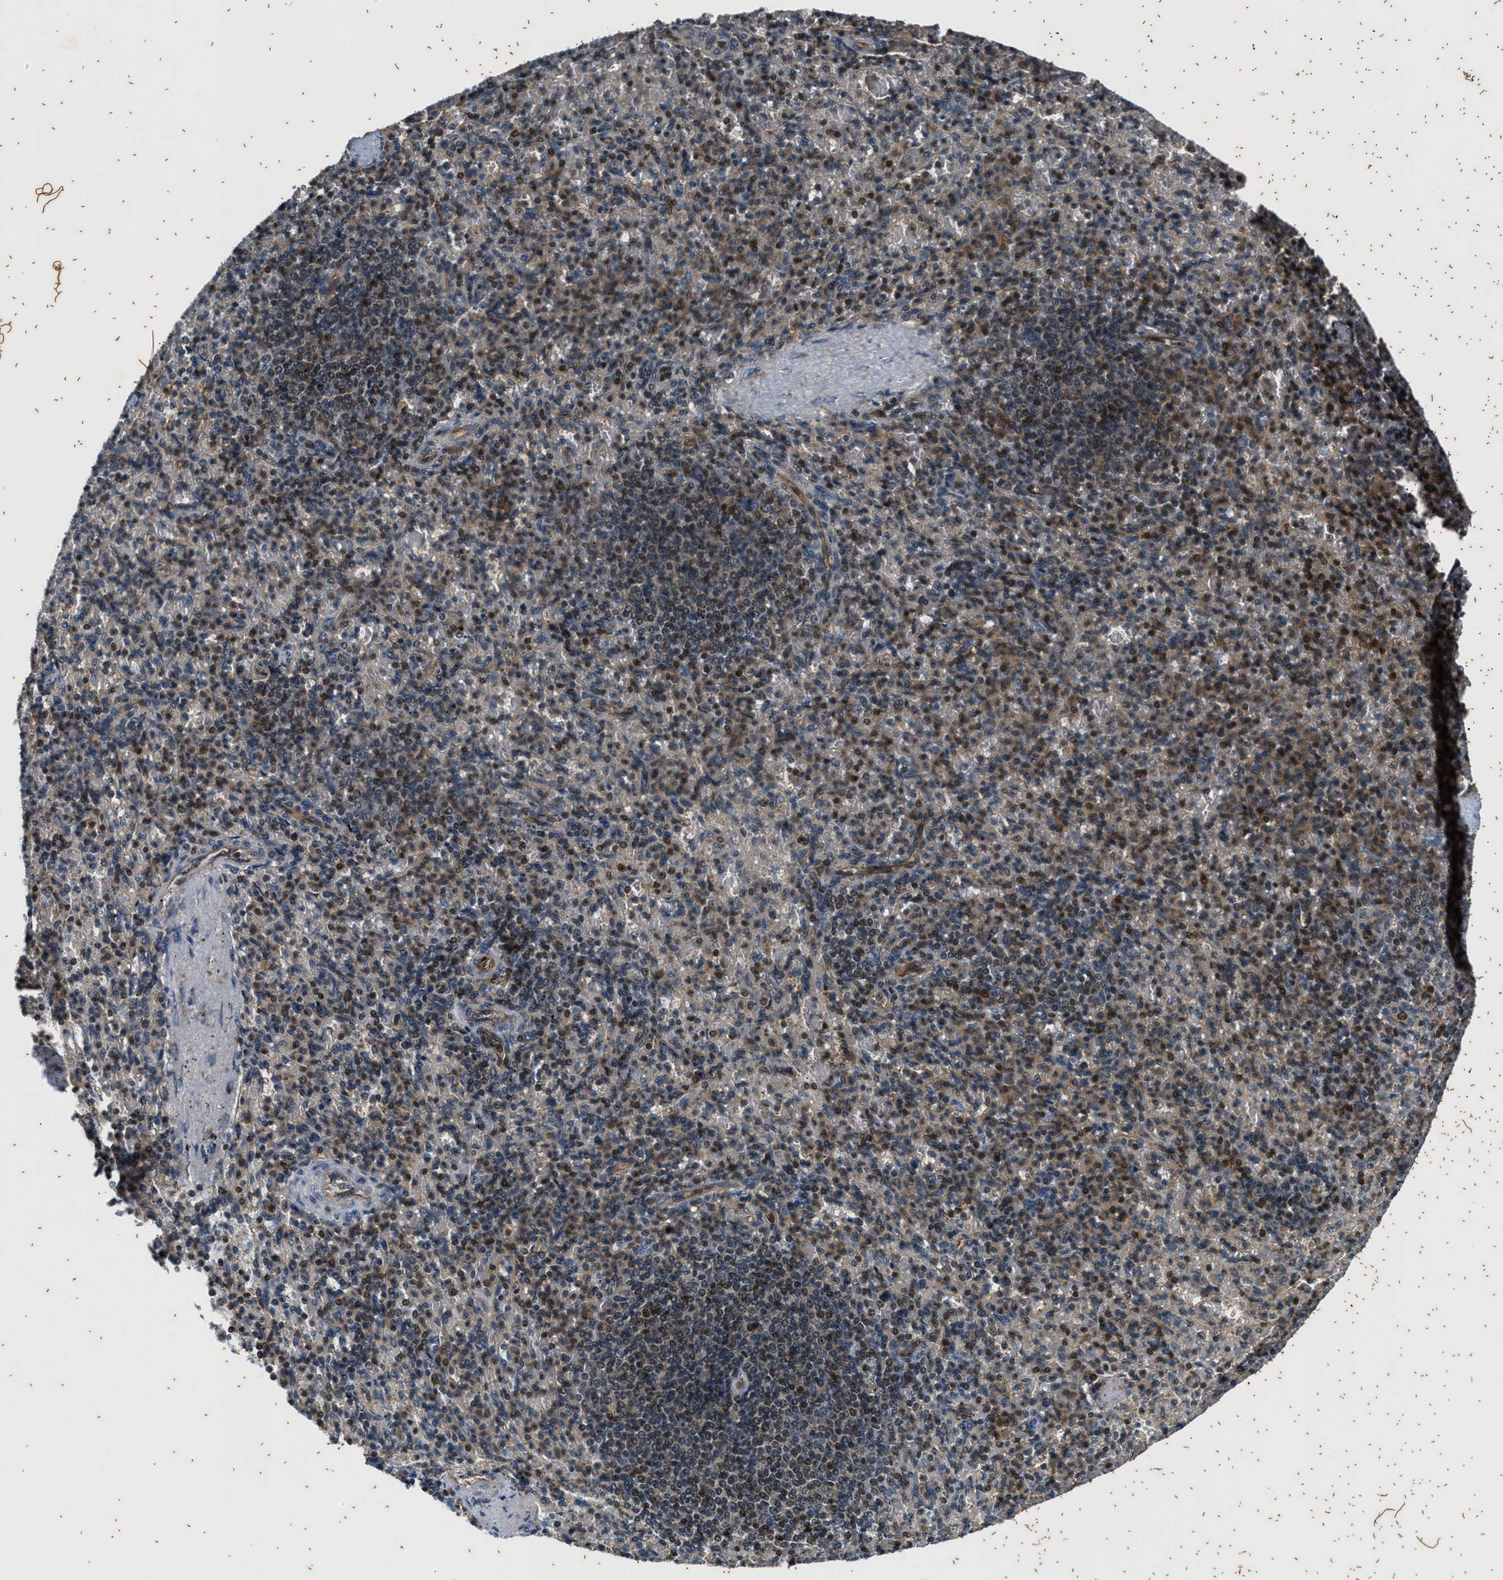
{"staining": {"intensity": "moderate", "quantity": "25%-75%", "location": "nuclear"}, "tissue": "spleen", "cell_type": "Cells in red pulp", "image_type": "normal", "snomed": [{"axis": "morphology", "description": "Normal tissue, NOS"}, {"axis": "topography", "description": "Spleen"}], "caption": "The histopathology image demonstrates immunohistochemical staining of normal spleen. There is moderate nuclear positivity is seen in approximately 25%-75% of cells in red pulp. (DAB (3,3'-diaminobenzidine) = brown stain, brightfield microscopy at high magnification).", "gene": "PTPN7", "patient": {"sex": "female", "age": 74}}